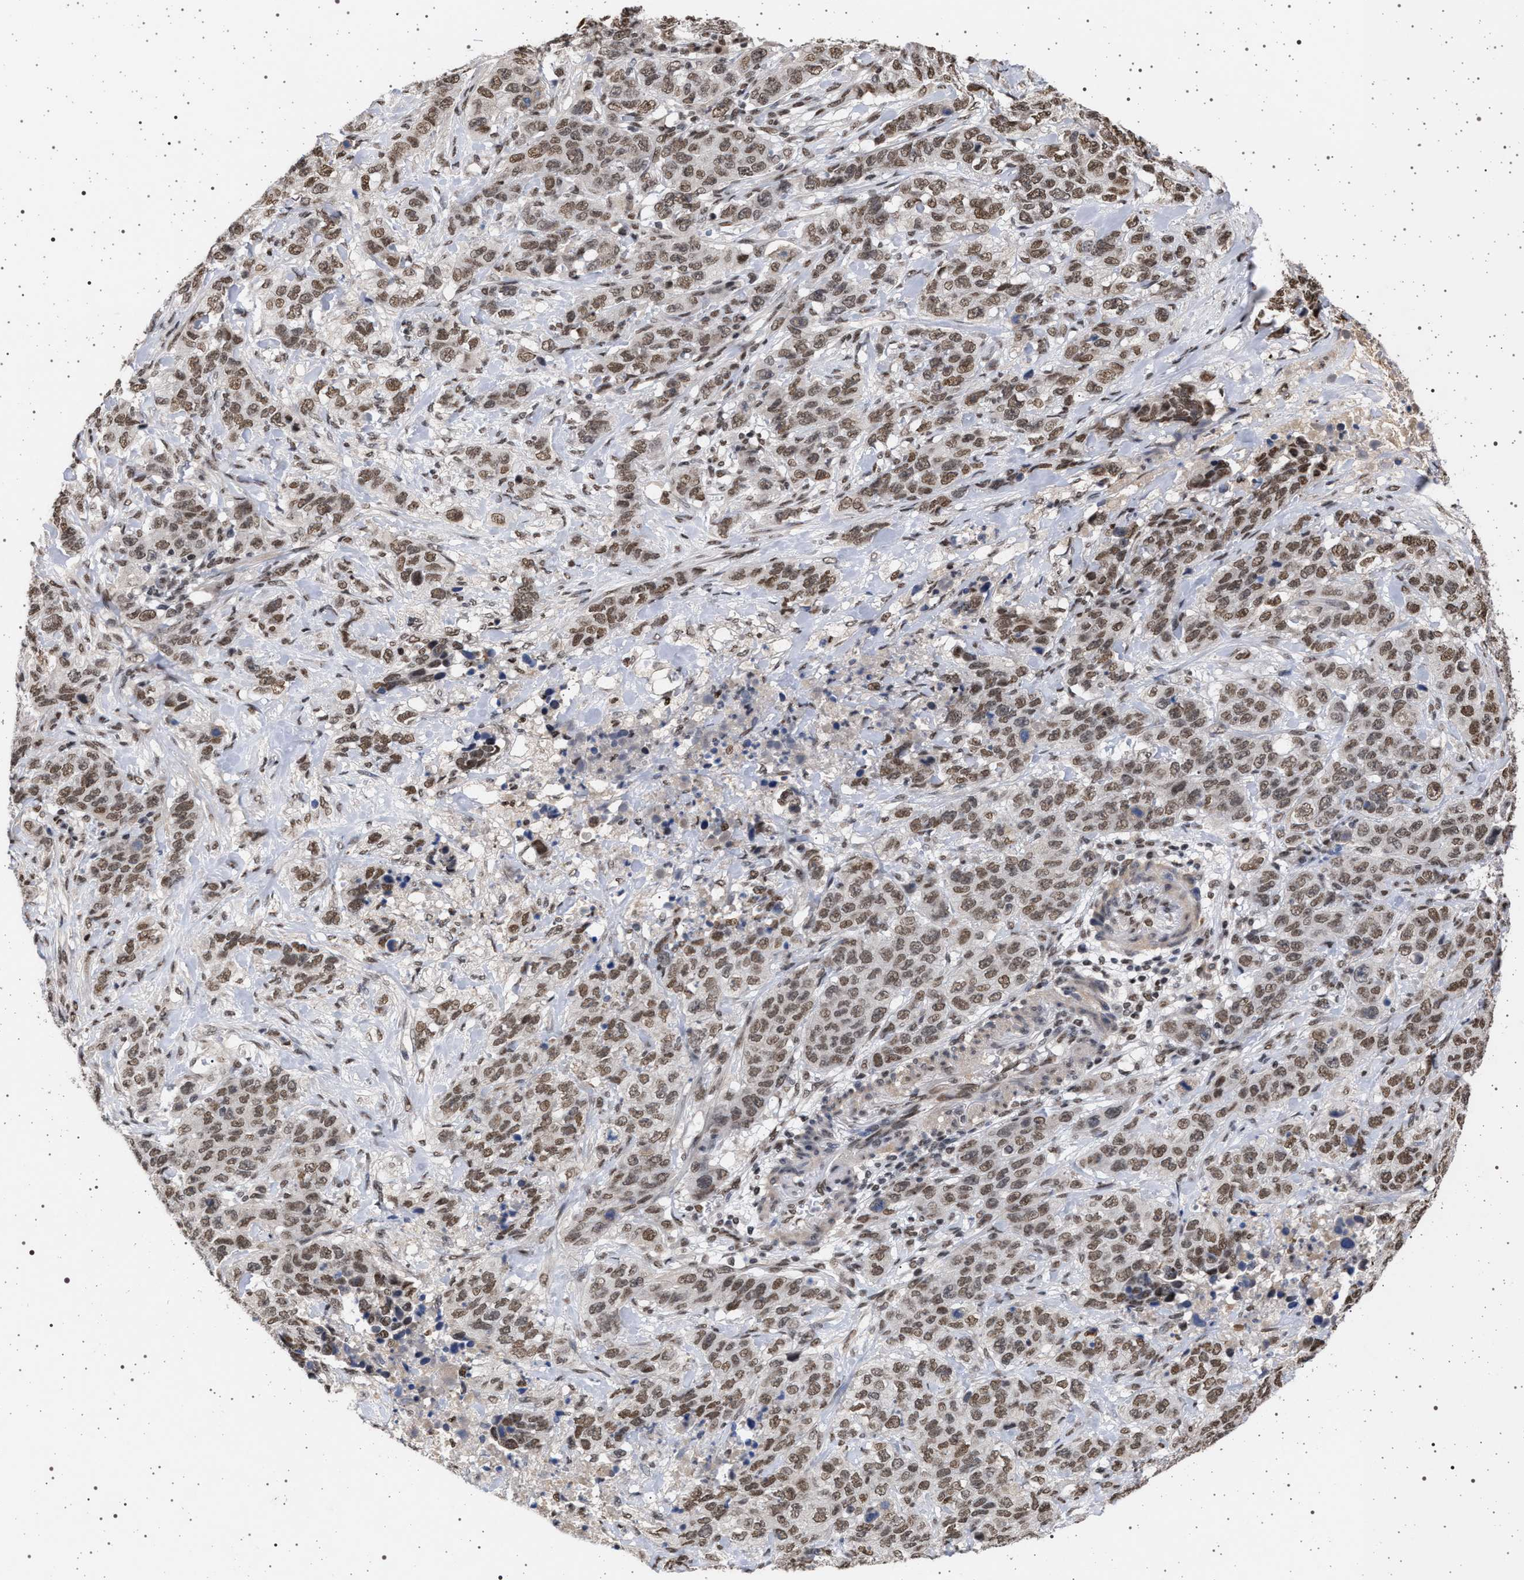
{"staining": {"intensity": "moderate", "quantity": ">75%", "location": "nuclear"}, "tissue": "stomach cancer", "cell_type": "Tumor cells", "image_type": "cancer", "snomed": [{"axis": "morphology", "description": "Adenocarcinoma, NOS"}, {"axis": "topography", "description": "Stomach"}], "caption": "Immunohistochemistry (IHC) histopathology image of neoplastic tissue: human stomach adenocarcinoma stained using immunohistochemistry shows medium levels of moderate protein expression localized specifically in the nuclear of tumor cells, appearing as a nuclear brown color.", "gene": "PHF12", "patient": {"sex": "male", "age": 48}}